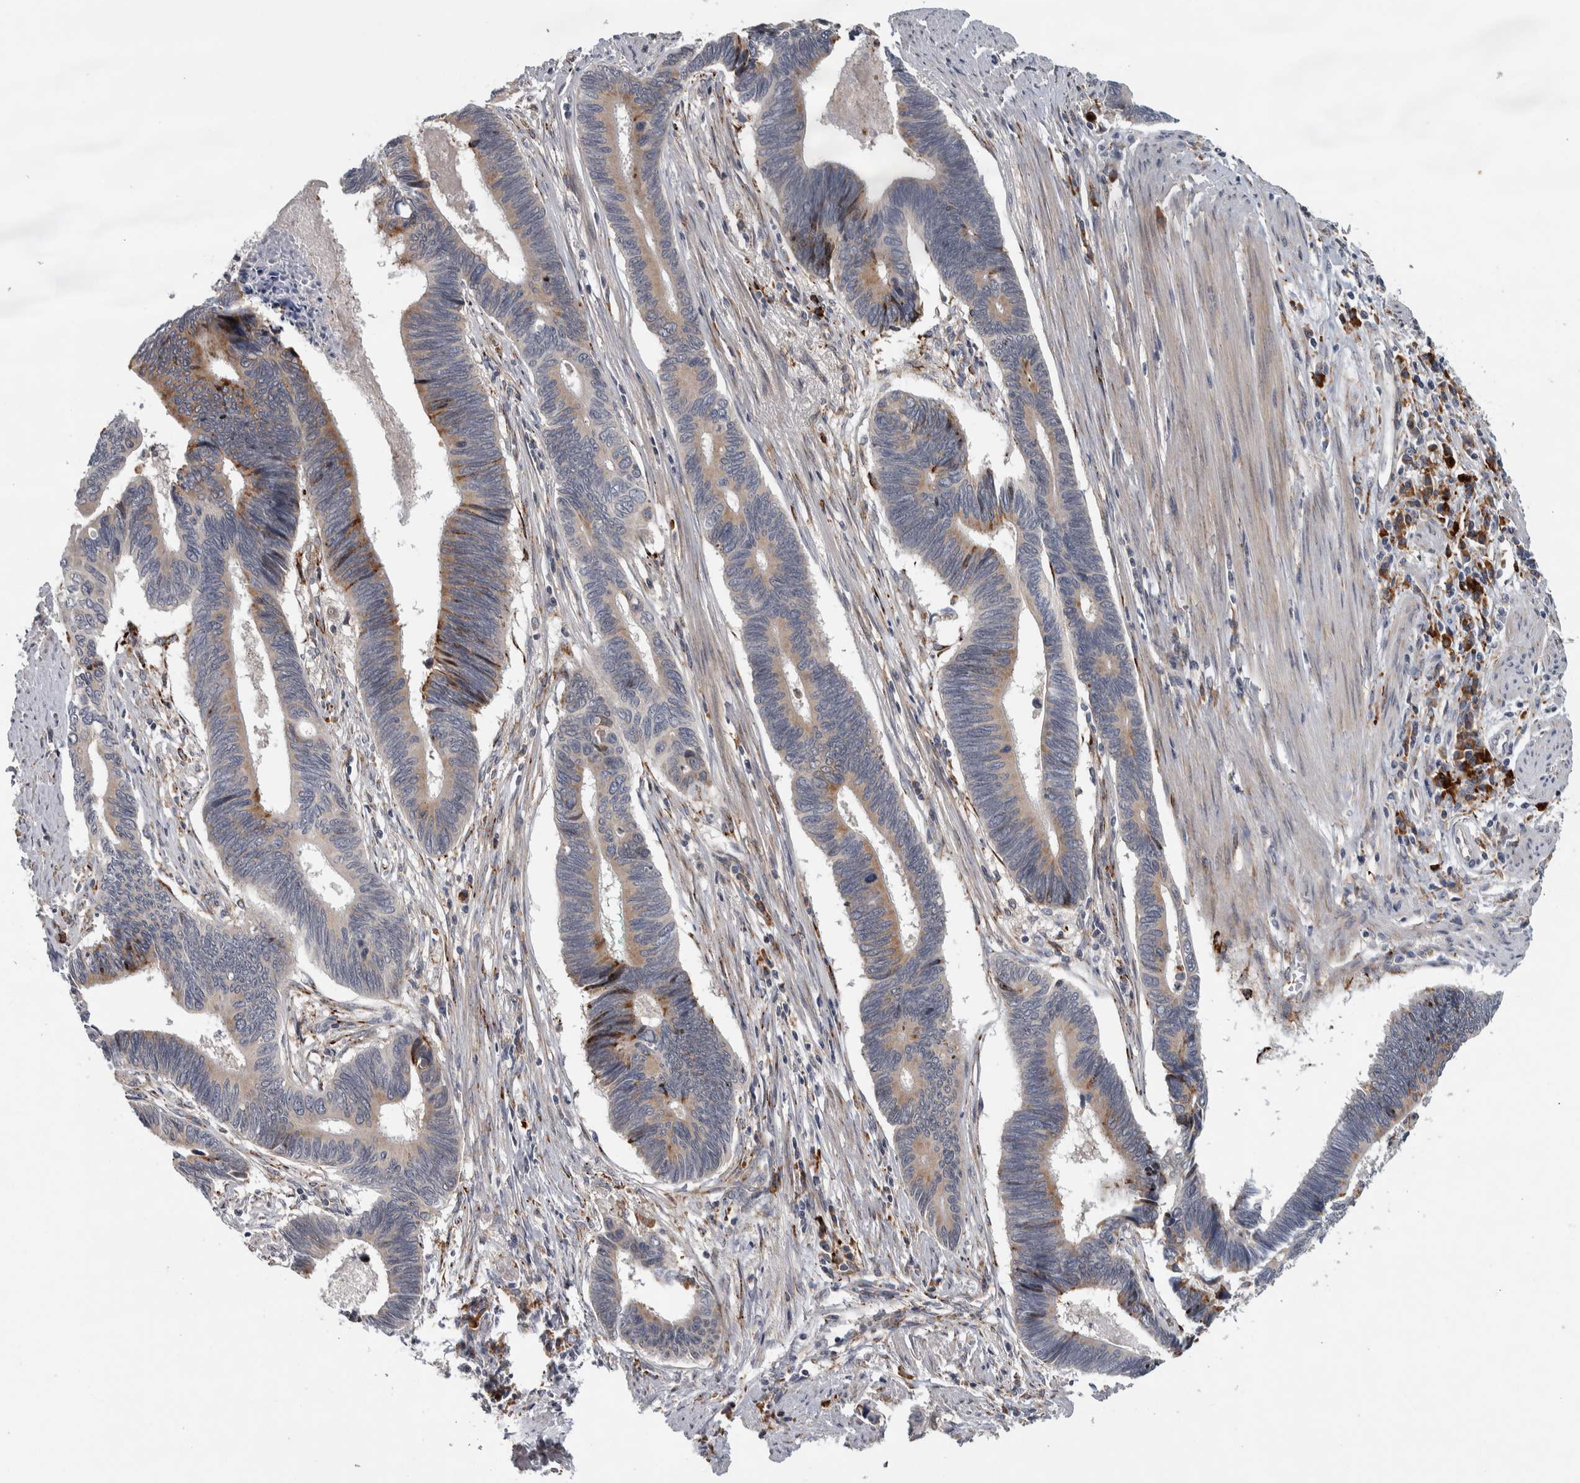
{"staining": {"intensity": "weak", "quantity": ">75%", "location": "cytoplasmic/membranous"}, "tissue": "pancreatic cancer", "cell_type": "Tumor cells", "image_type": "cancer", "snomed": [{"axis": "morphology", "description": "Adenocarcinoma, NOS"}, {"axis": "topography", "description": "Pancreas"}], "caption": "Pancreatic cancer tissue shows weak cytoplasmic/membranous positivity in approximately >75% of tumor cells", "gene": "ADPRM", "patient": {"sex": "female", "age": 70}}